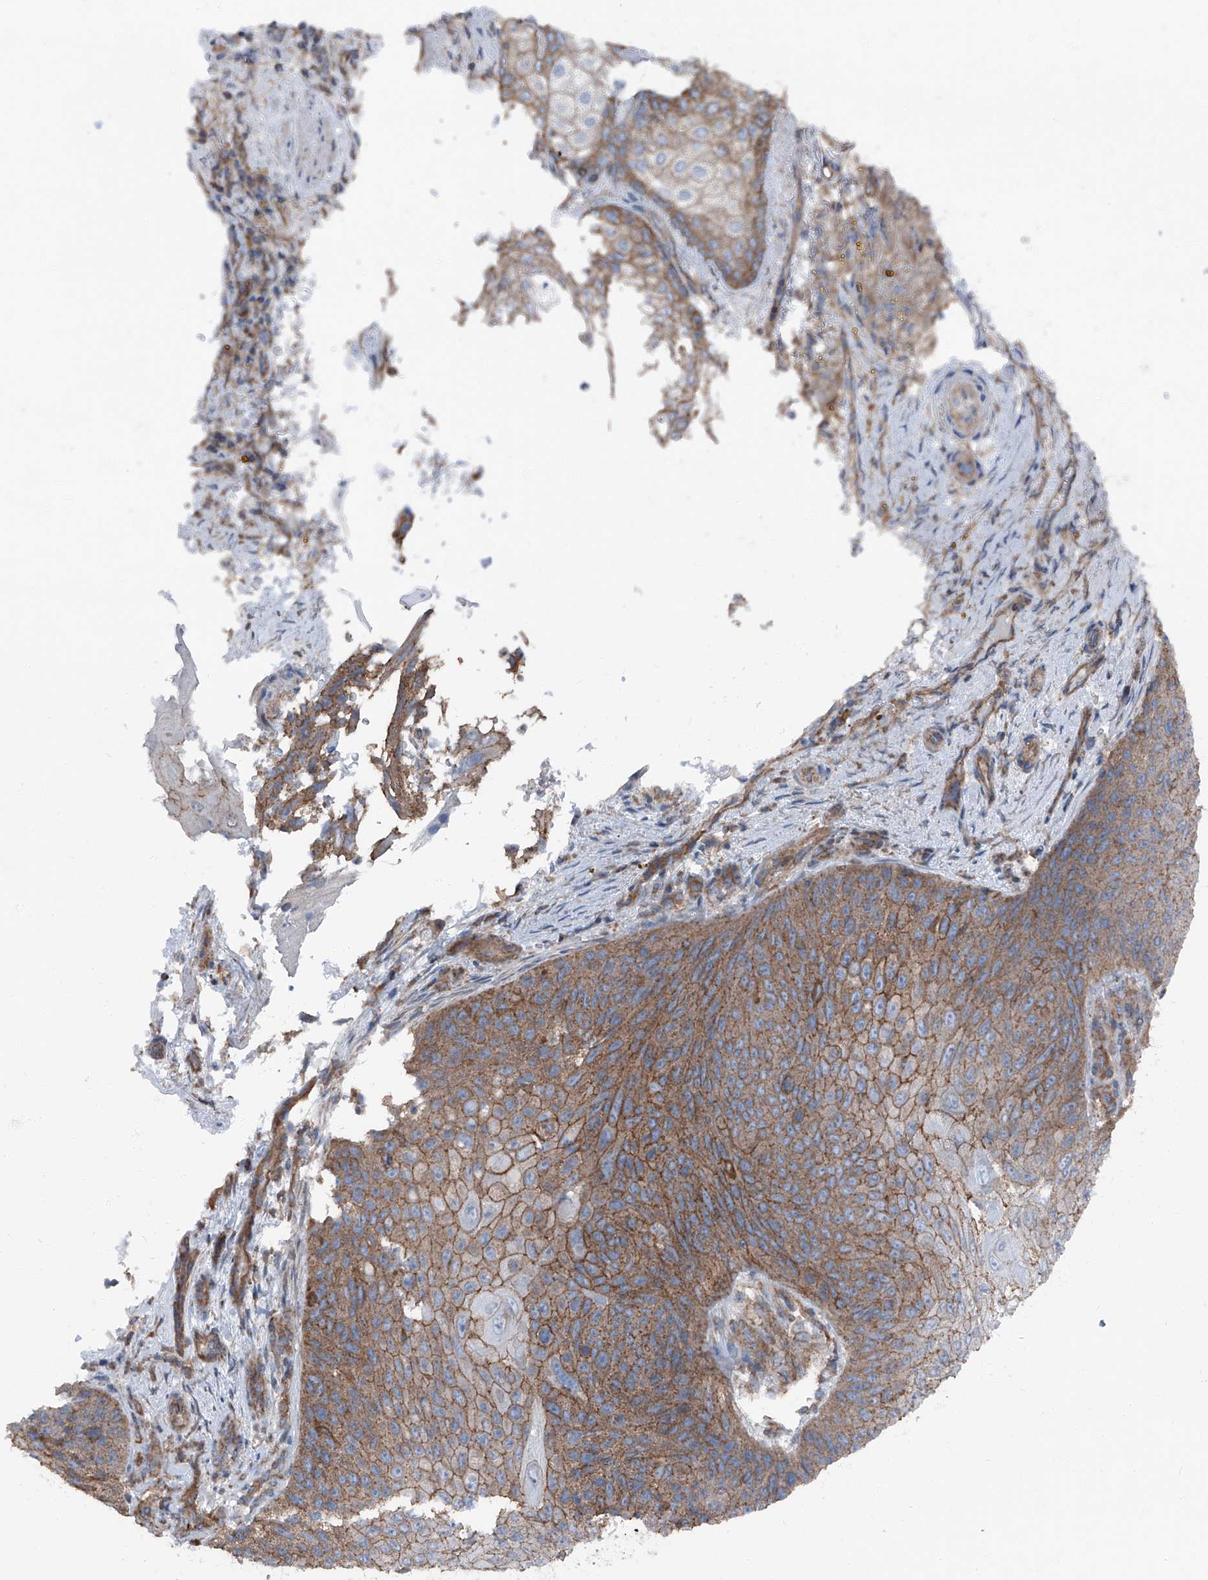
{"staining": {"intensity": "moderate", "quantity": ">75%", "location": "cytoplasmic/membranous"}, "tissue": "skin cancer", "cell_type": "Tumor cells", "image_type": "cancer", "snomed": [{"axis": "morphology", "description": "Squamous cell carcinoma, NOS"}, {"axis": "topography", "description": "Skin"}], "caption": "Protein expression analysis of skin cancer (squamous cell carcinoma) displays moderate cytoplasmic/membranous positivity in about >75% of tumor cells.", "gene": "GPR142", "patient": {"sex": "female", "age": 88}}